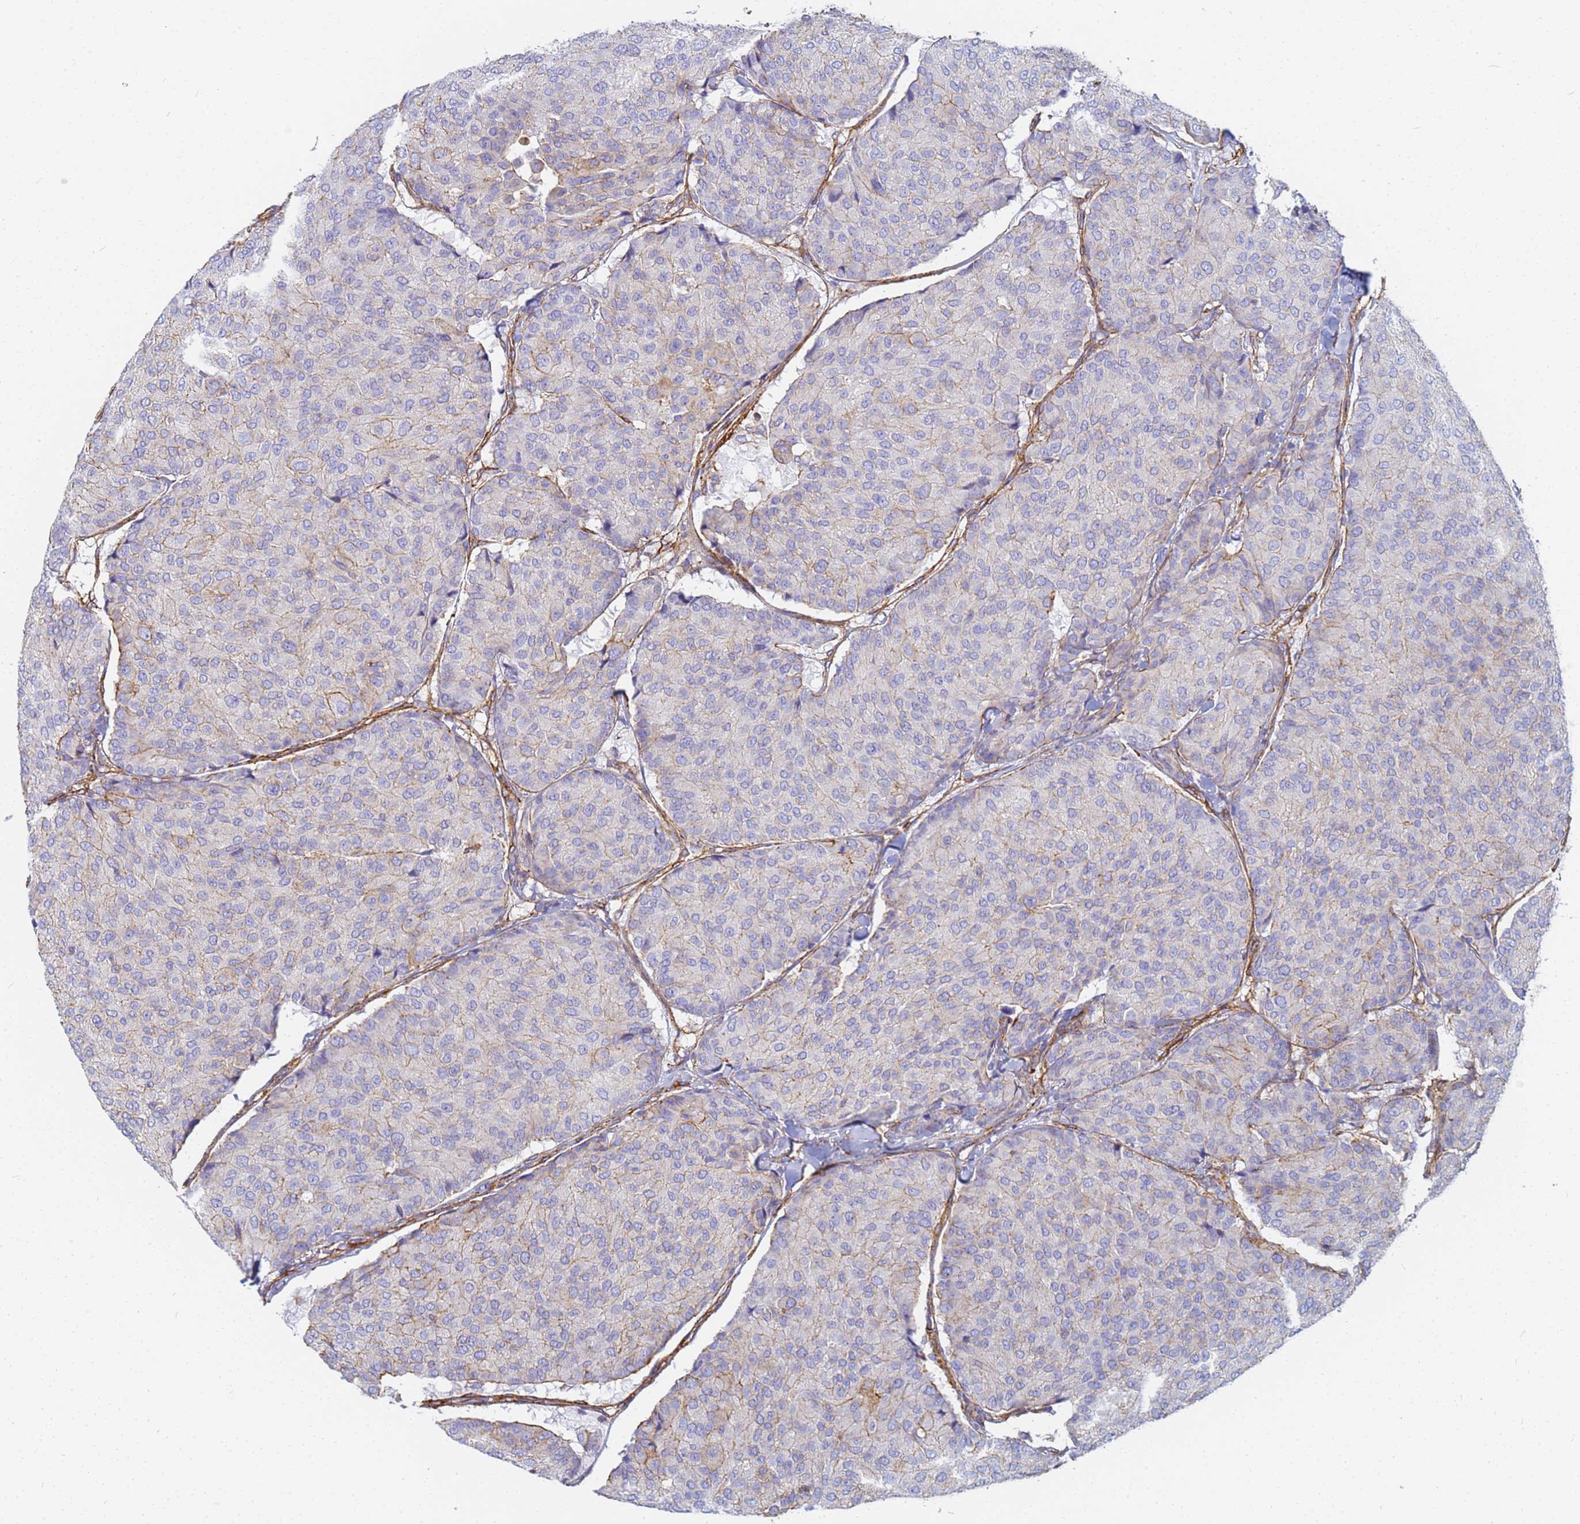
{"staining": {"intensity": "weak", "quantity": "25%-75%", "location": "cytoplasmic/membranous"}, "tissue": "breast cancer", "cell_type": "Tumor cells", "image_type": "cancer", "snomed": [{"axis": "morphology", "description": "Duct carcinoma"}, {"axis": "topography", "description": "Breast"}], "caption": "Immunohistochemistry (IHC) staining of breast infiltrating ductal carcinoma, which demonstrates low levels of weak cytoplasmic/membranous staining in approximately 25%-75% of tumor cells indicating weak cytoplasmic/membranous protein positivity. The staining was performed using DAB (3,3'-diaminobenzidine) (brown) for protein detection and nuclei were counterstained in hematoxylin (blue).", "gene": "TPM1", "patient": {"sex": "female", "age": 75}}